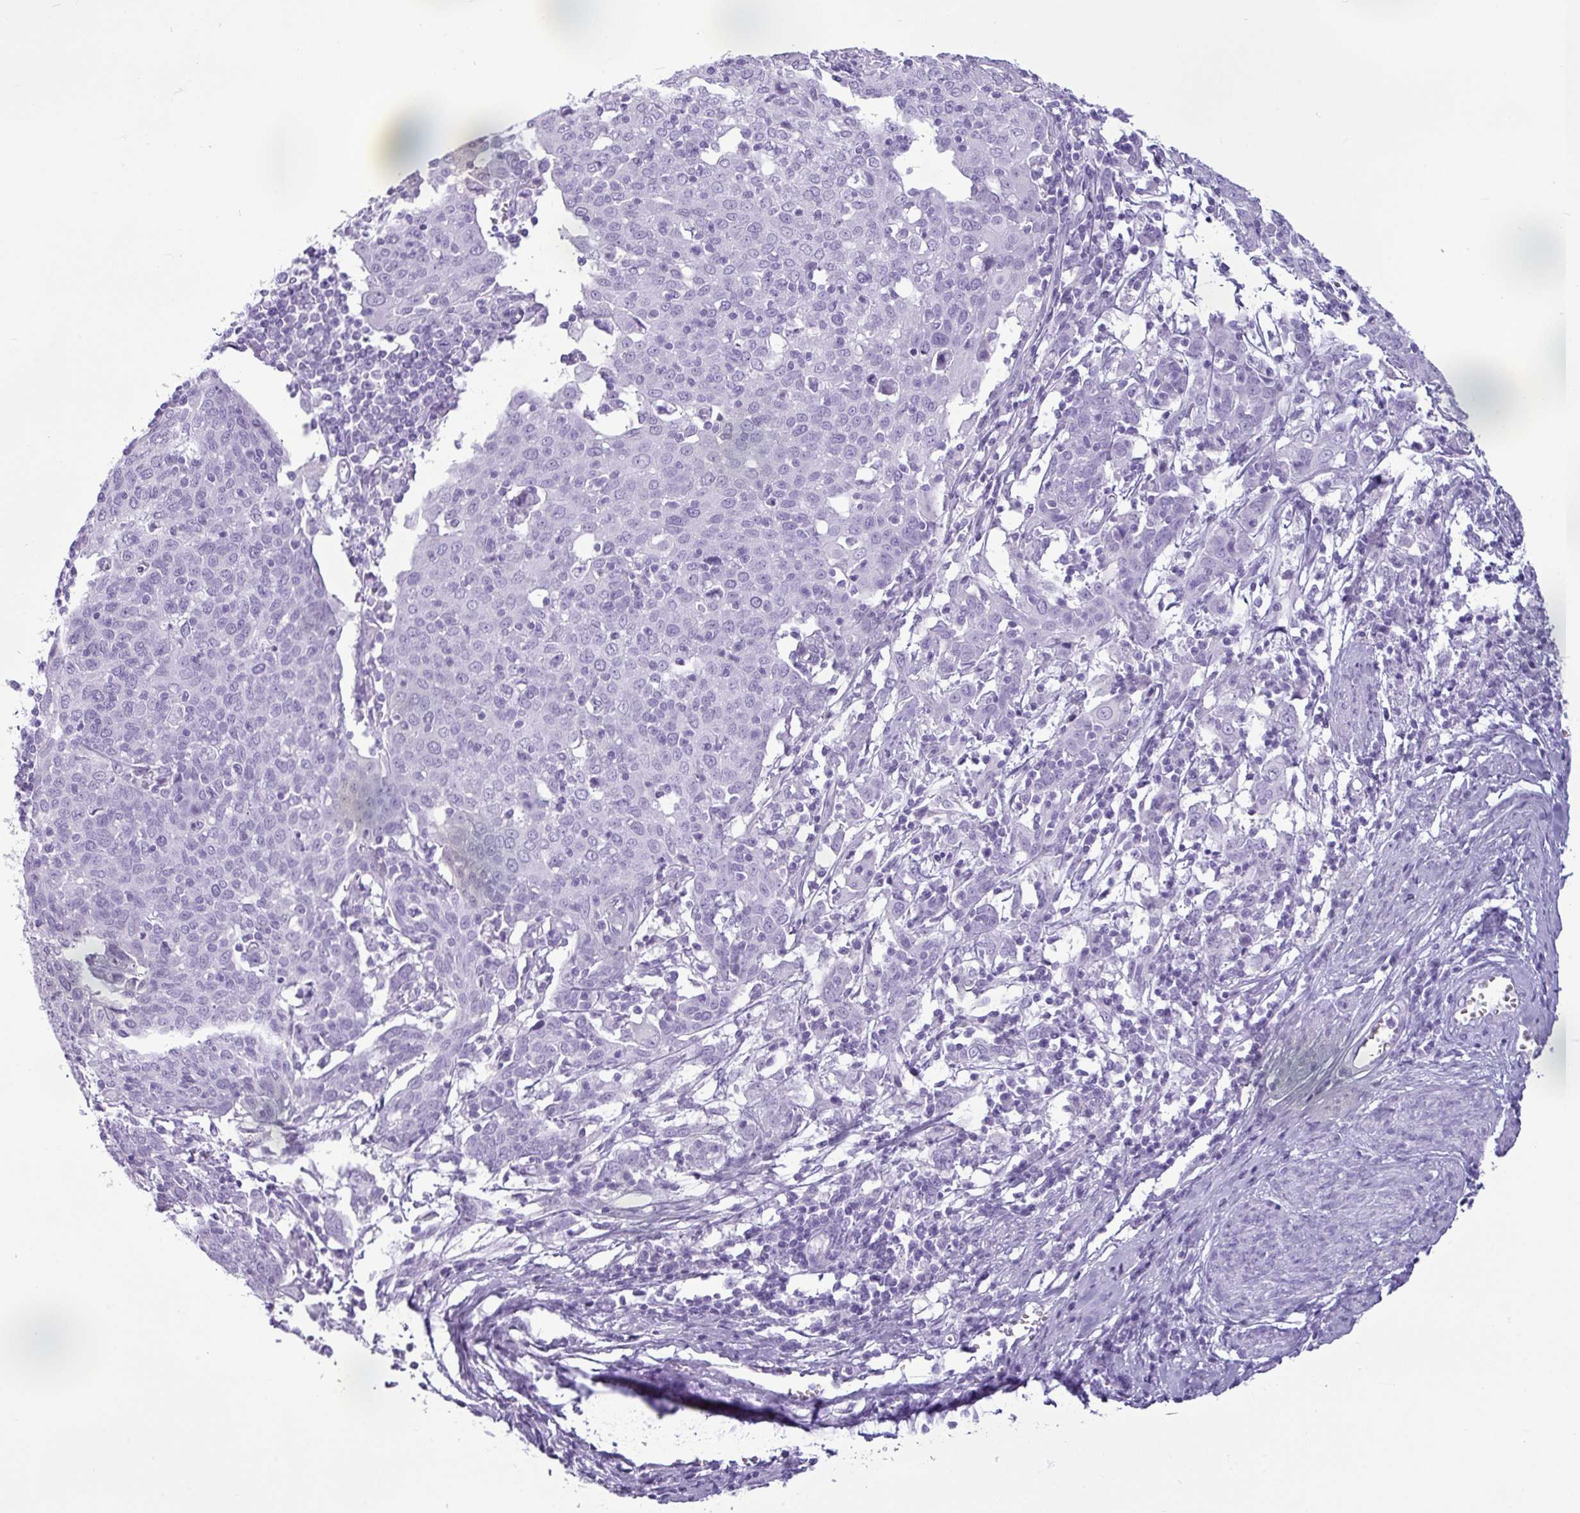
{"staining": {"intensity": "negative", "quantity": "none", "location": "none"}, "tissue": "cervical cancer", "cell_type": "Tumor cells", "image_type": "cancer", "snomed": [{"axis": "morphology", "description": "Squamous cell carcinoma, NOS"}, {"axis": "topography", "description": "Cervix"}], "caption": "Human cervical cancer stained for a protein using immunohistochemistry (IHC) exhibits no positivity in tumor cells.", "gene": "AMY1B", "patient": {"sex": "female", "age": 67}}